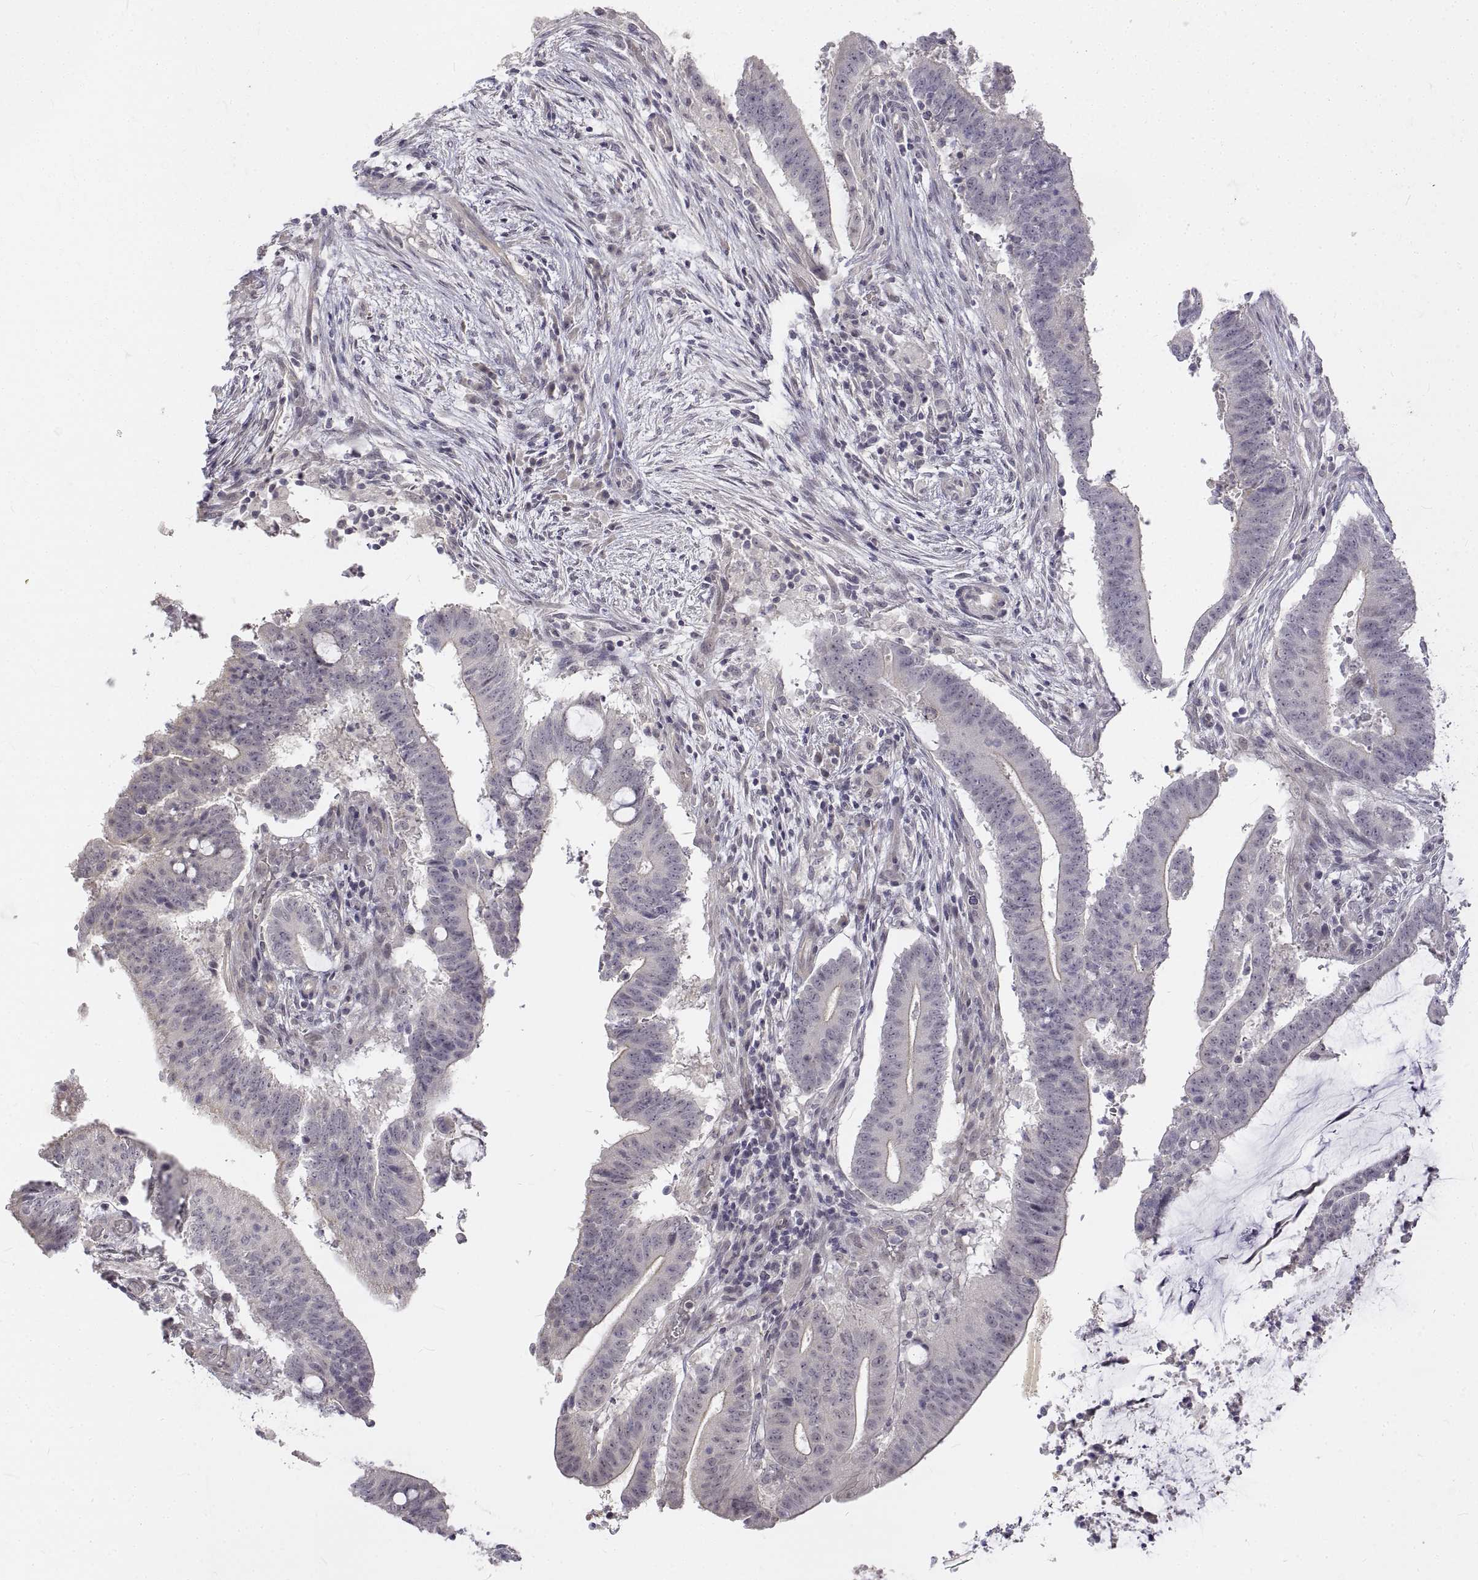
{"staining": {"intensity": "negative", "quantity": "none", "location": "none"}, "tissue": "colorectal cancer", "cell_type": "Tumor cells", "image_type": "cancer", "snomed": [{"axis": "morphology", "description": "Adenocarcinoma, NOS"}, {"axis": "topography", "description": "Colon"}], "caption": "An immunohistochemistry photomicrograph of colorectal adenocarcinoma is shown. There is no staining in tumor cells of colorectal adenocarcinoma.", "gene": "ANO2", "patient": {"sex": "female", "age": 43}}